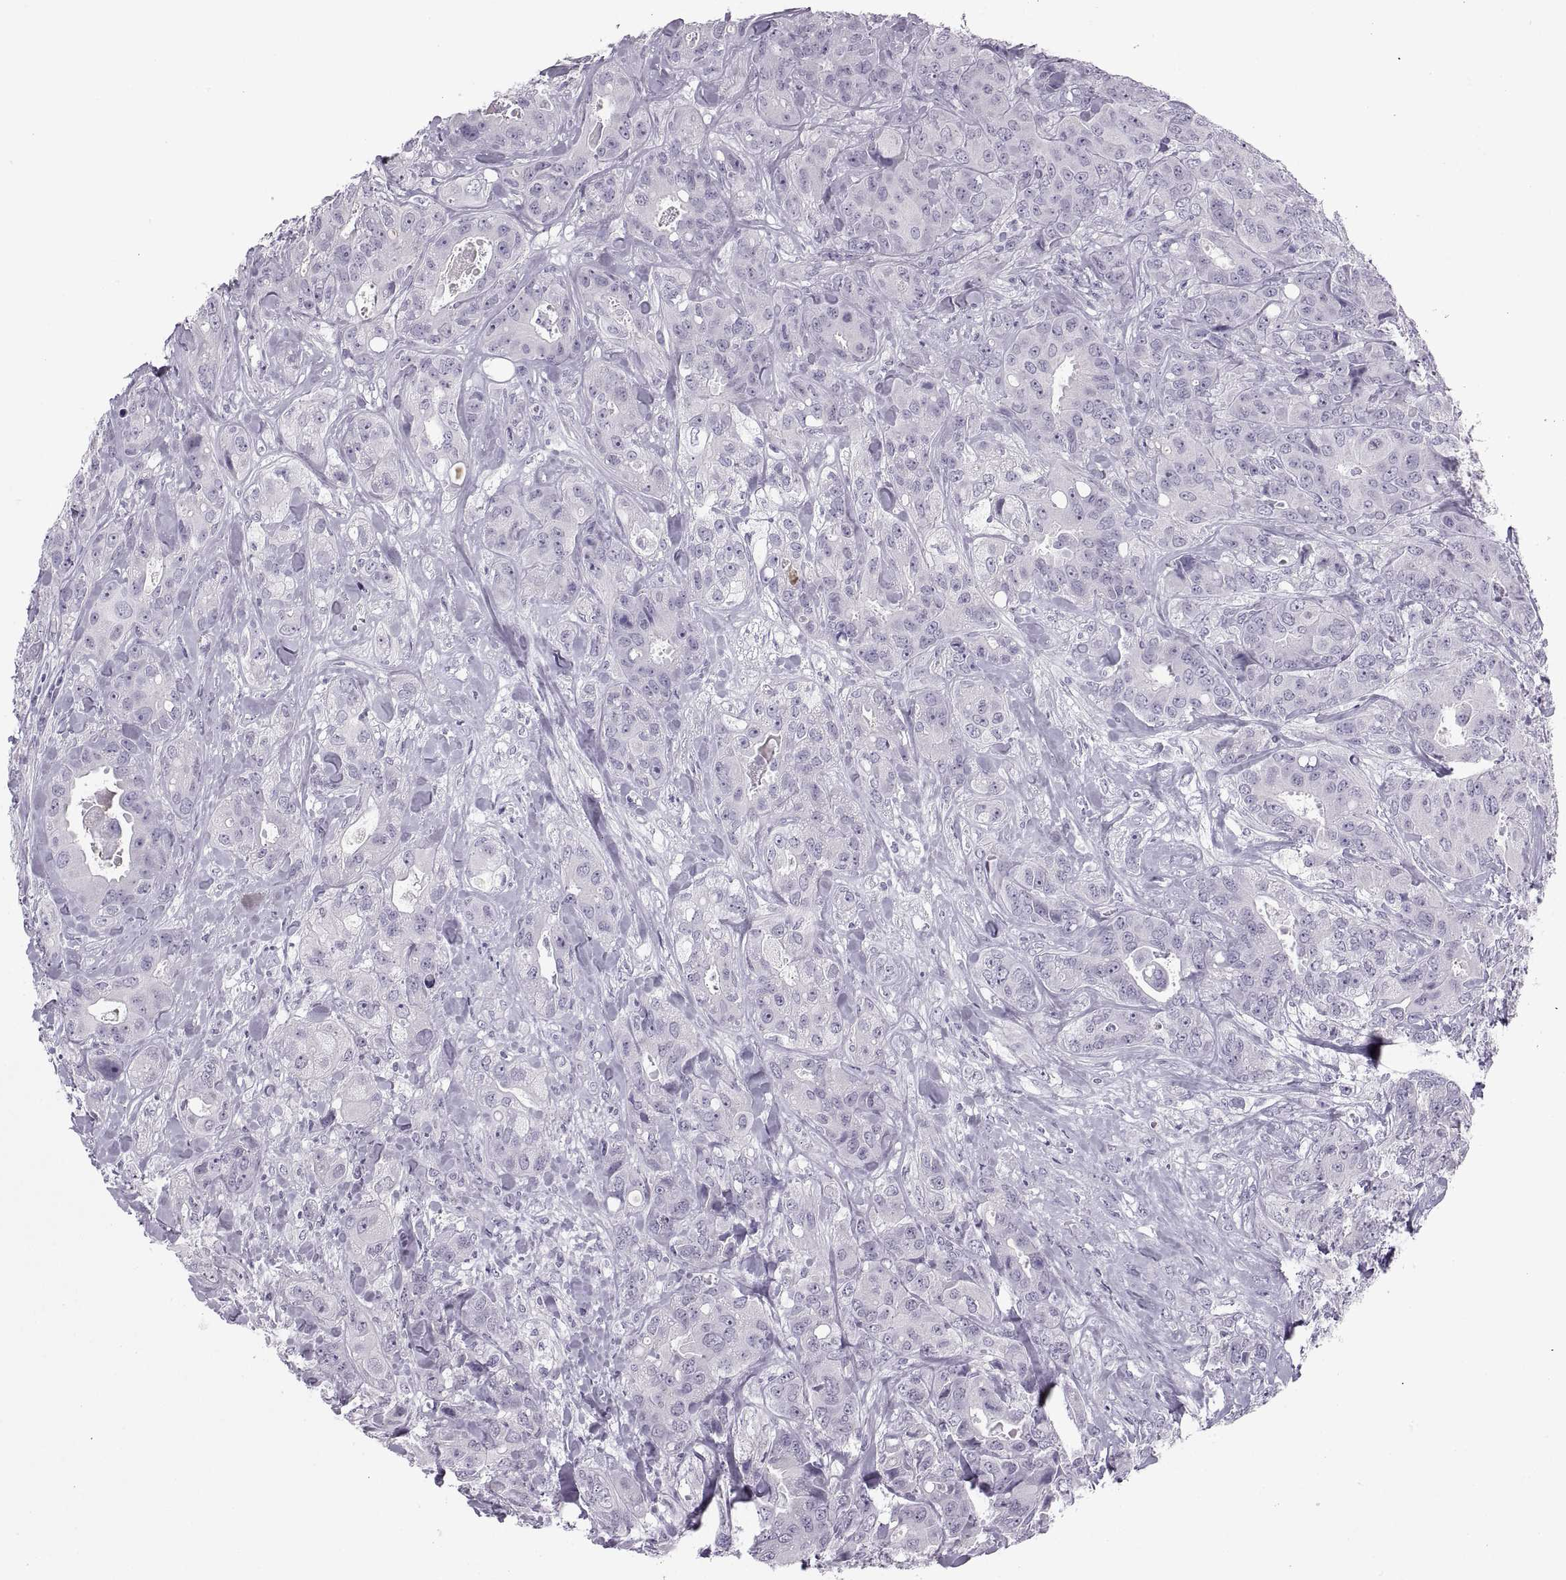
{"staining": {"intensity": "negative", "quantity": "none", "location": "none"}, "tissue": "breast cancer", "cell_type": "Tumor cells", "image_type": "cancer", "snomed": [{"axis": "morphology", "description": "Duct carcinoma"}, {"axis": "topography", "description": "Breast"}], "caption": "A high-resolution photomicrograph shows immunohistochemistry staining of breast invasive ductal carcinoma, which exhibits no significant staining in tumor cells.", "gene": "C3orf22", "patient": {"sex": "female", "age": 43}}